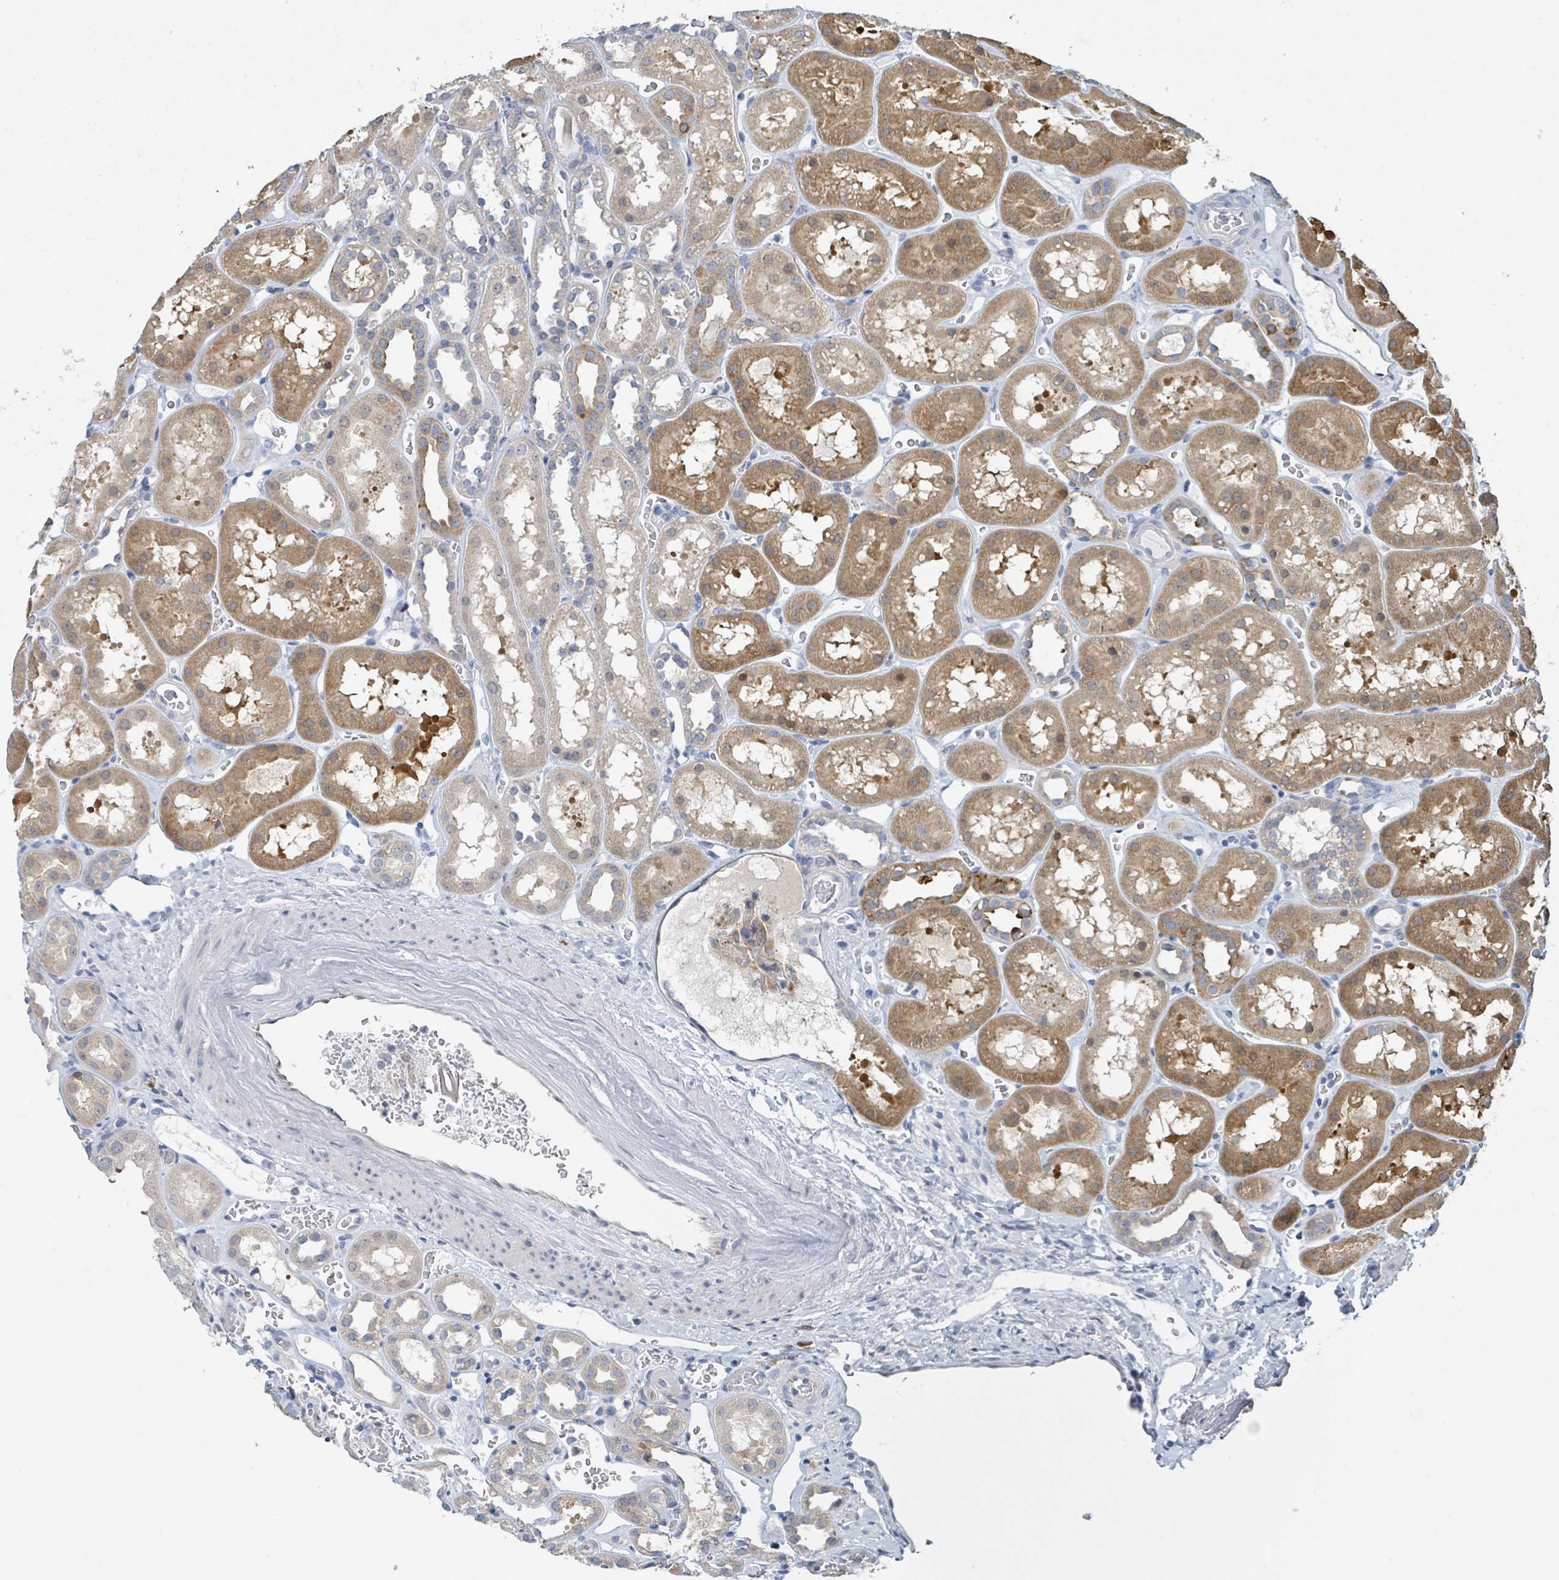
{"staining": {"intensity": "weak", "quantity": "25%-75%", "location": "cytoplasmic/membranous"}, "tissue": "kidney", "cell_type": "Cells in glomeruli", "image_type": "normal", "snomed": [{"axis": "morphology", "description": "Normal tissue, NOS"}, {"axis": "topography", "description": "Kidney"}], "caption": "Immunohistochemical staining of normal human kidney exhibits 25%-75% levels of weak cytoplasmic/membranous protein staining in approximately 25%-75% of cells in glomeruli.", "gene": "ANKRD55", "patient": {"sex": "female", "age": 41}}